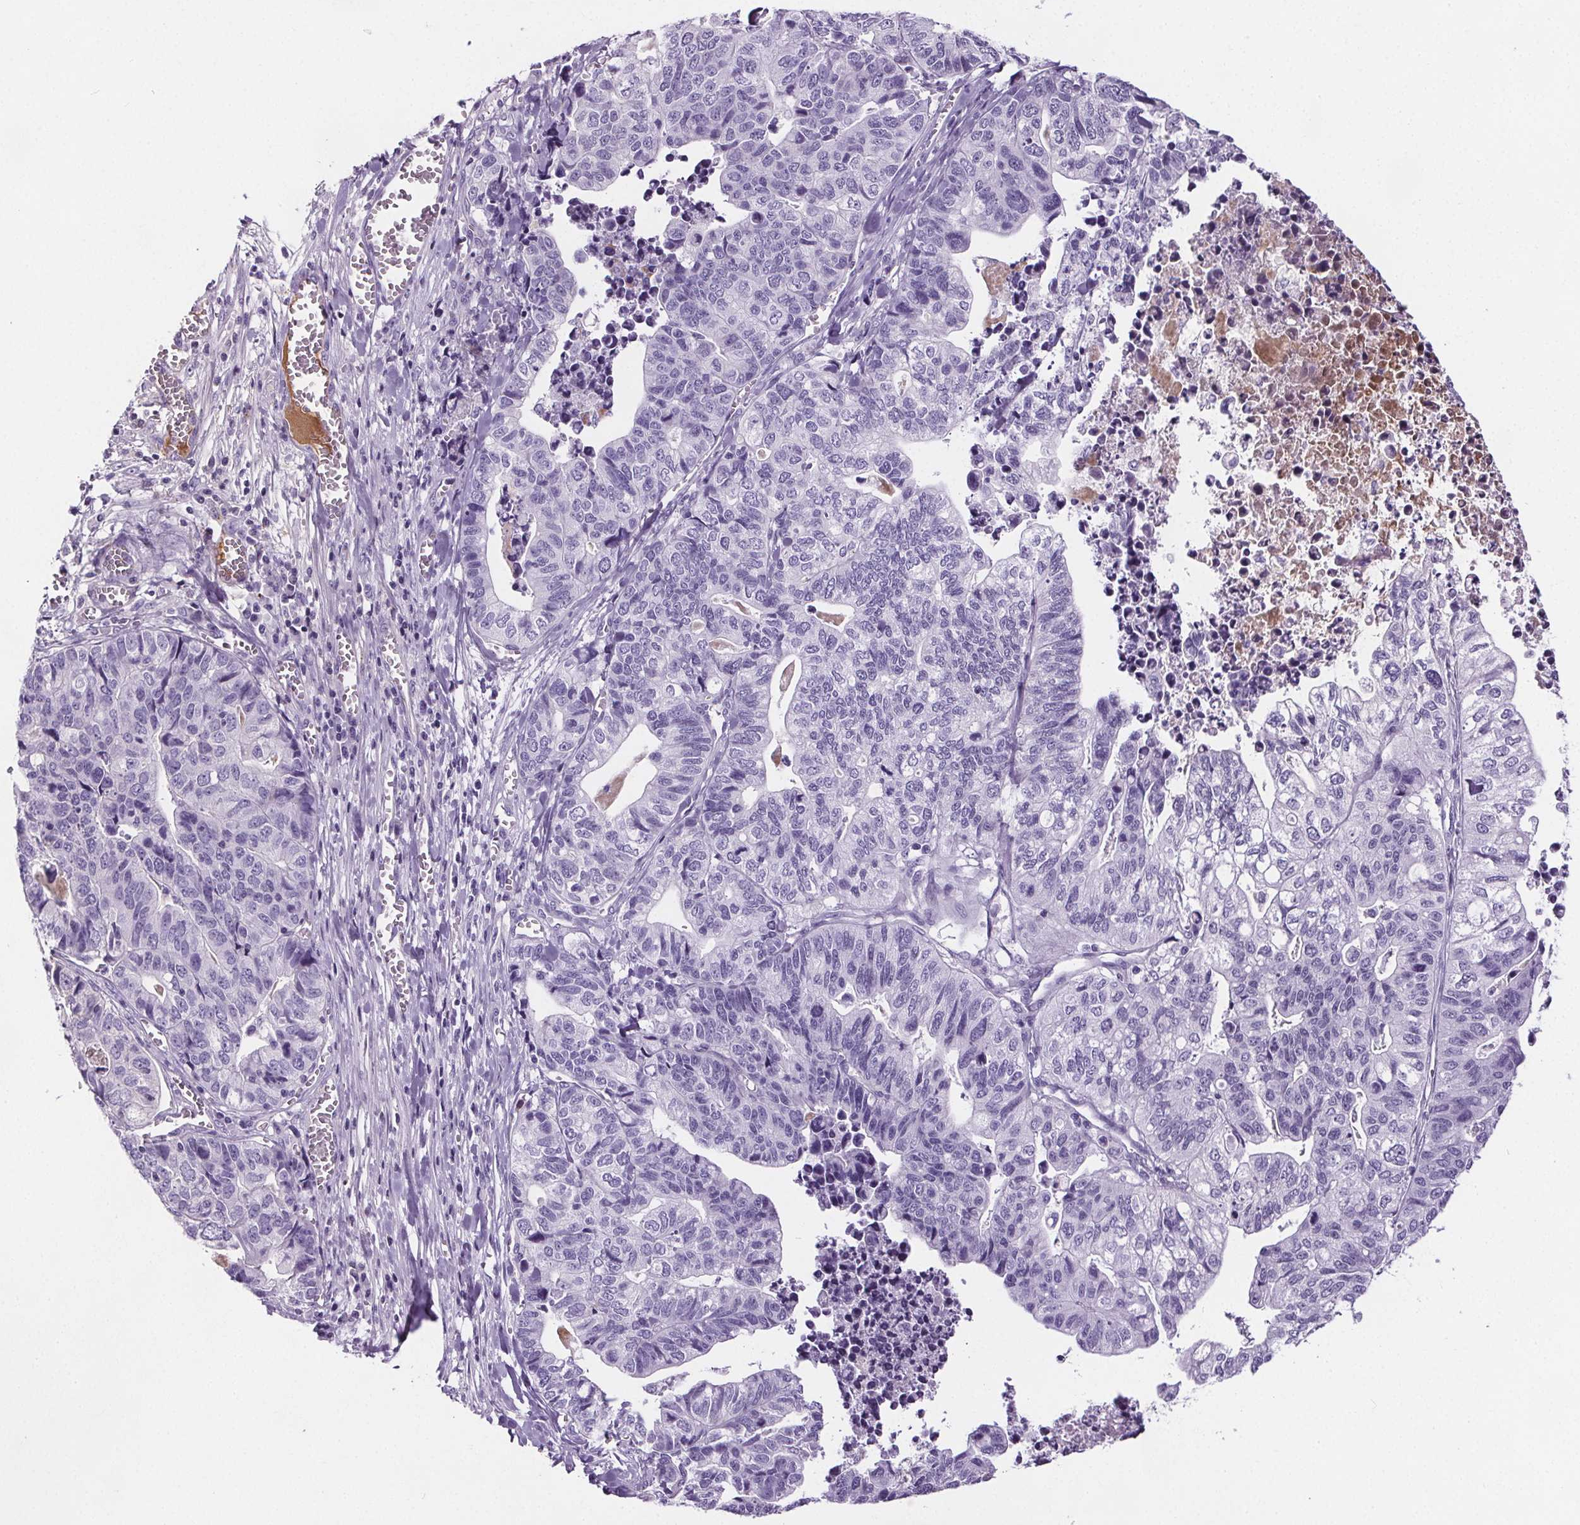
{"staining": {"intensity": "negative", "quantity": "none", "location": "none"}, "tissue": "stomach cancer", "cell_type": "Tumor cells", "image_type": "cancer", "snomed": [{"axis": "morphology", "description": "Adenocarcinoma, NOS"}, {"axis": "topography", "description": "Stomach, upper"}], "caption": "This is an IHC histopathology image of stomach cancer (adenocarcinoma). There is no staining in tumor cells.", "gene": "CD5L", "patient": {"sex": "female", "age": 67}}